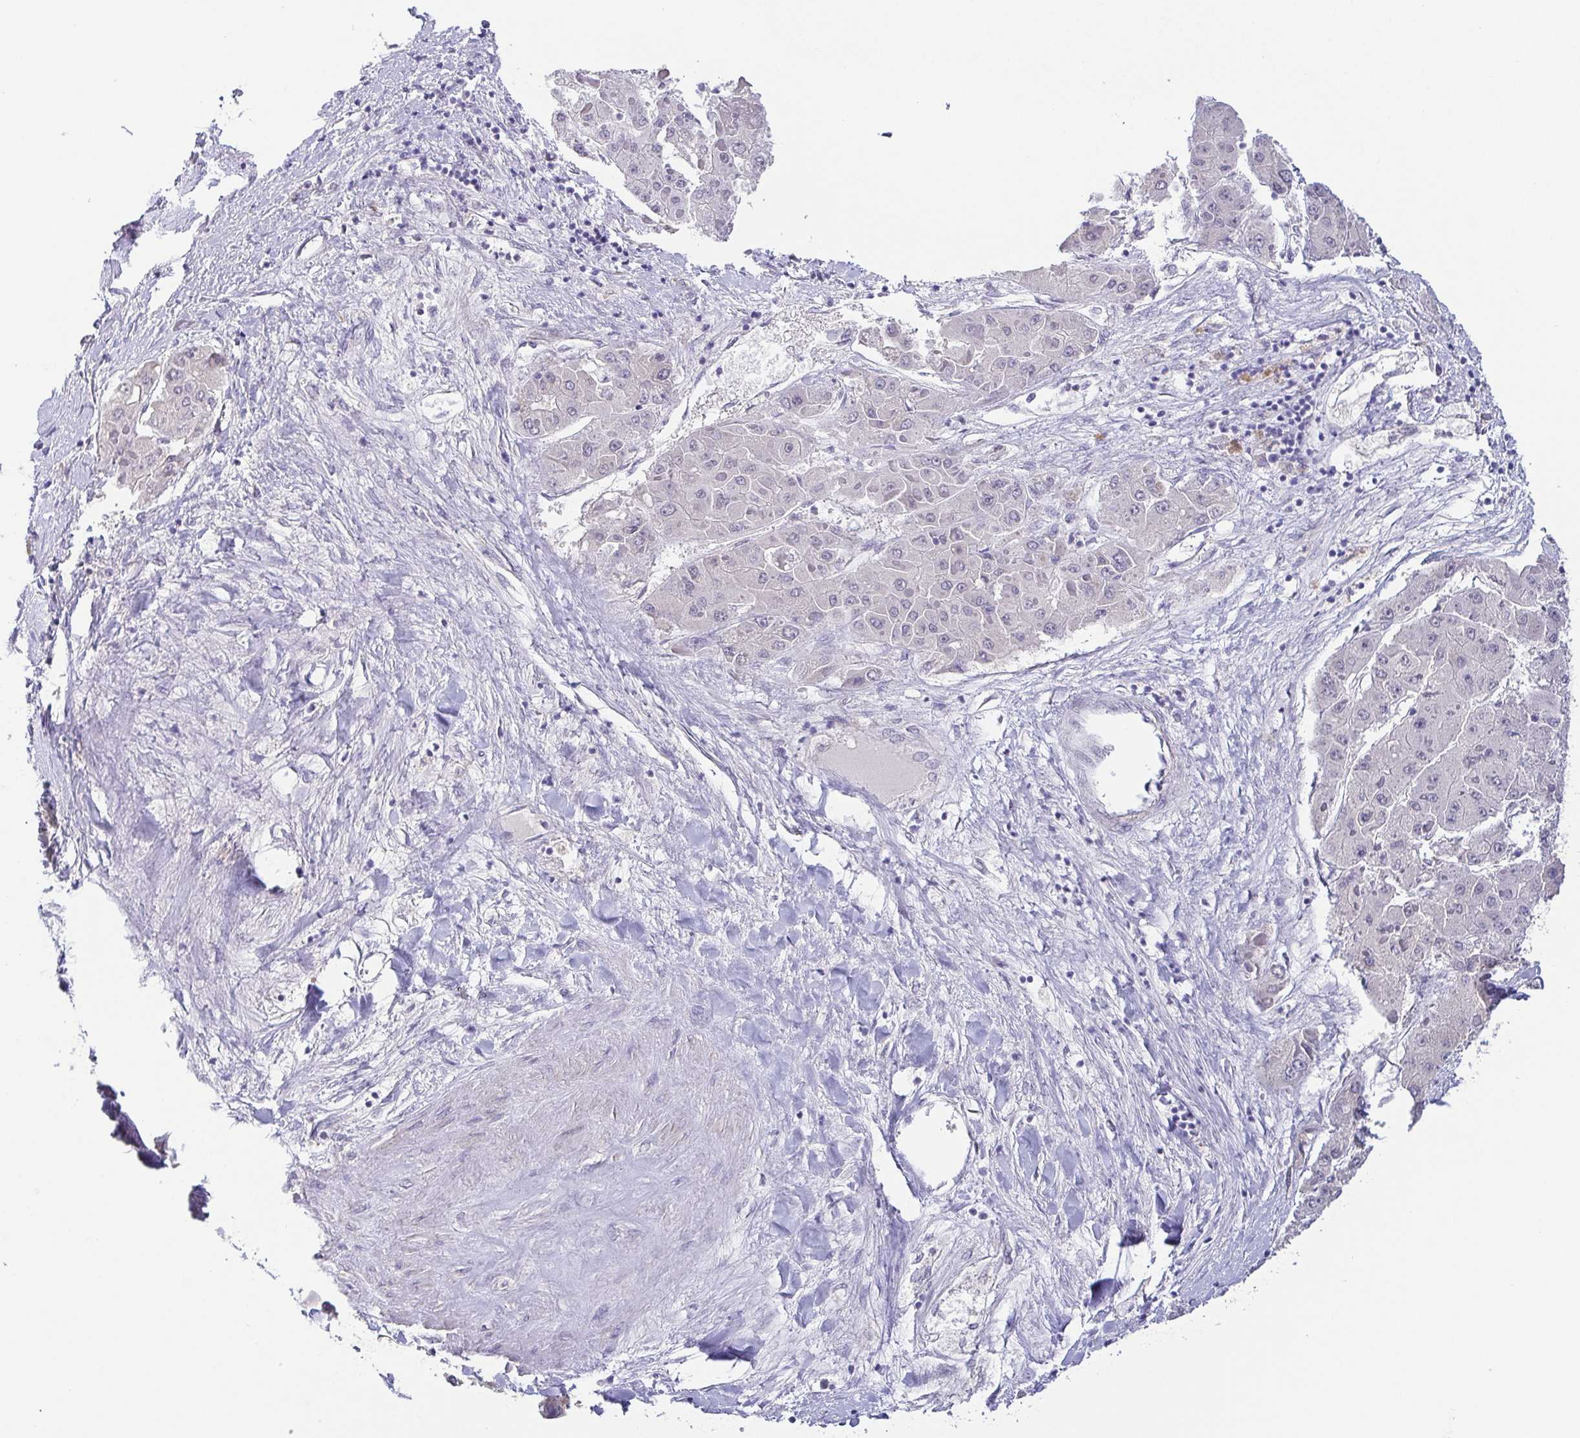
{"staining": {"intensity": "negative", "quantity": "none", "location": "none"}, "tissue": "liver cancer", "cell_type": "Tumor cells", "image_type": "cancer", "snomed": [{"axis": "morphology", "description": "Carcinoma, Hepatocellular, NOS"}, {"axis": "topography", "description": "Liver"}], "caption": "An IHC histopathology image of liver cancer is shown. There is no staining in tumor cells of liver cancer.", "gene": "NEFH", "patient": {"sex": "female", "age": 73}}